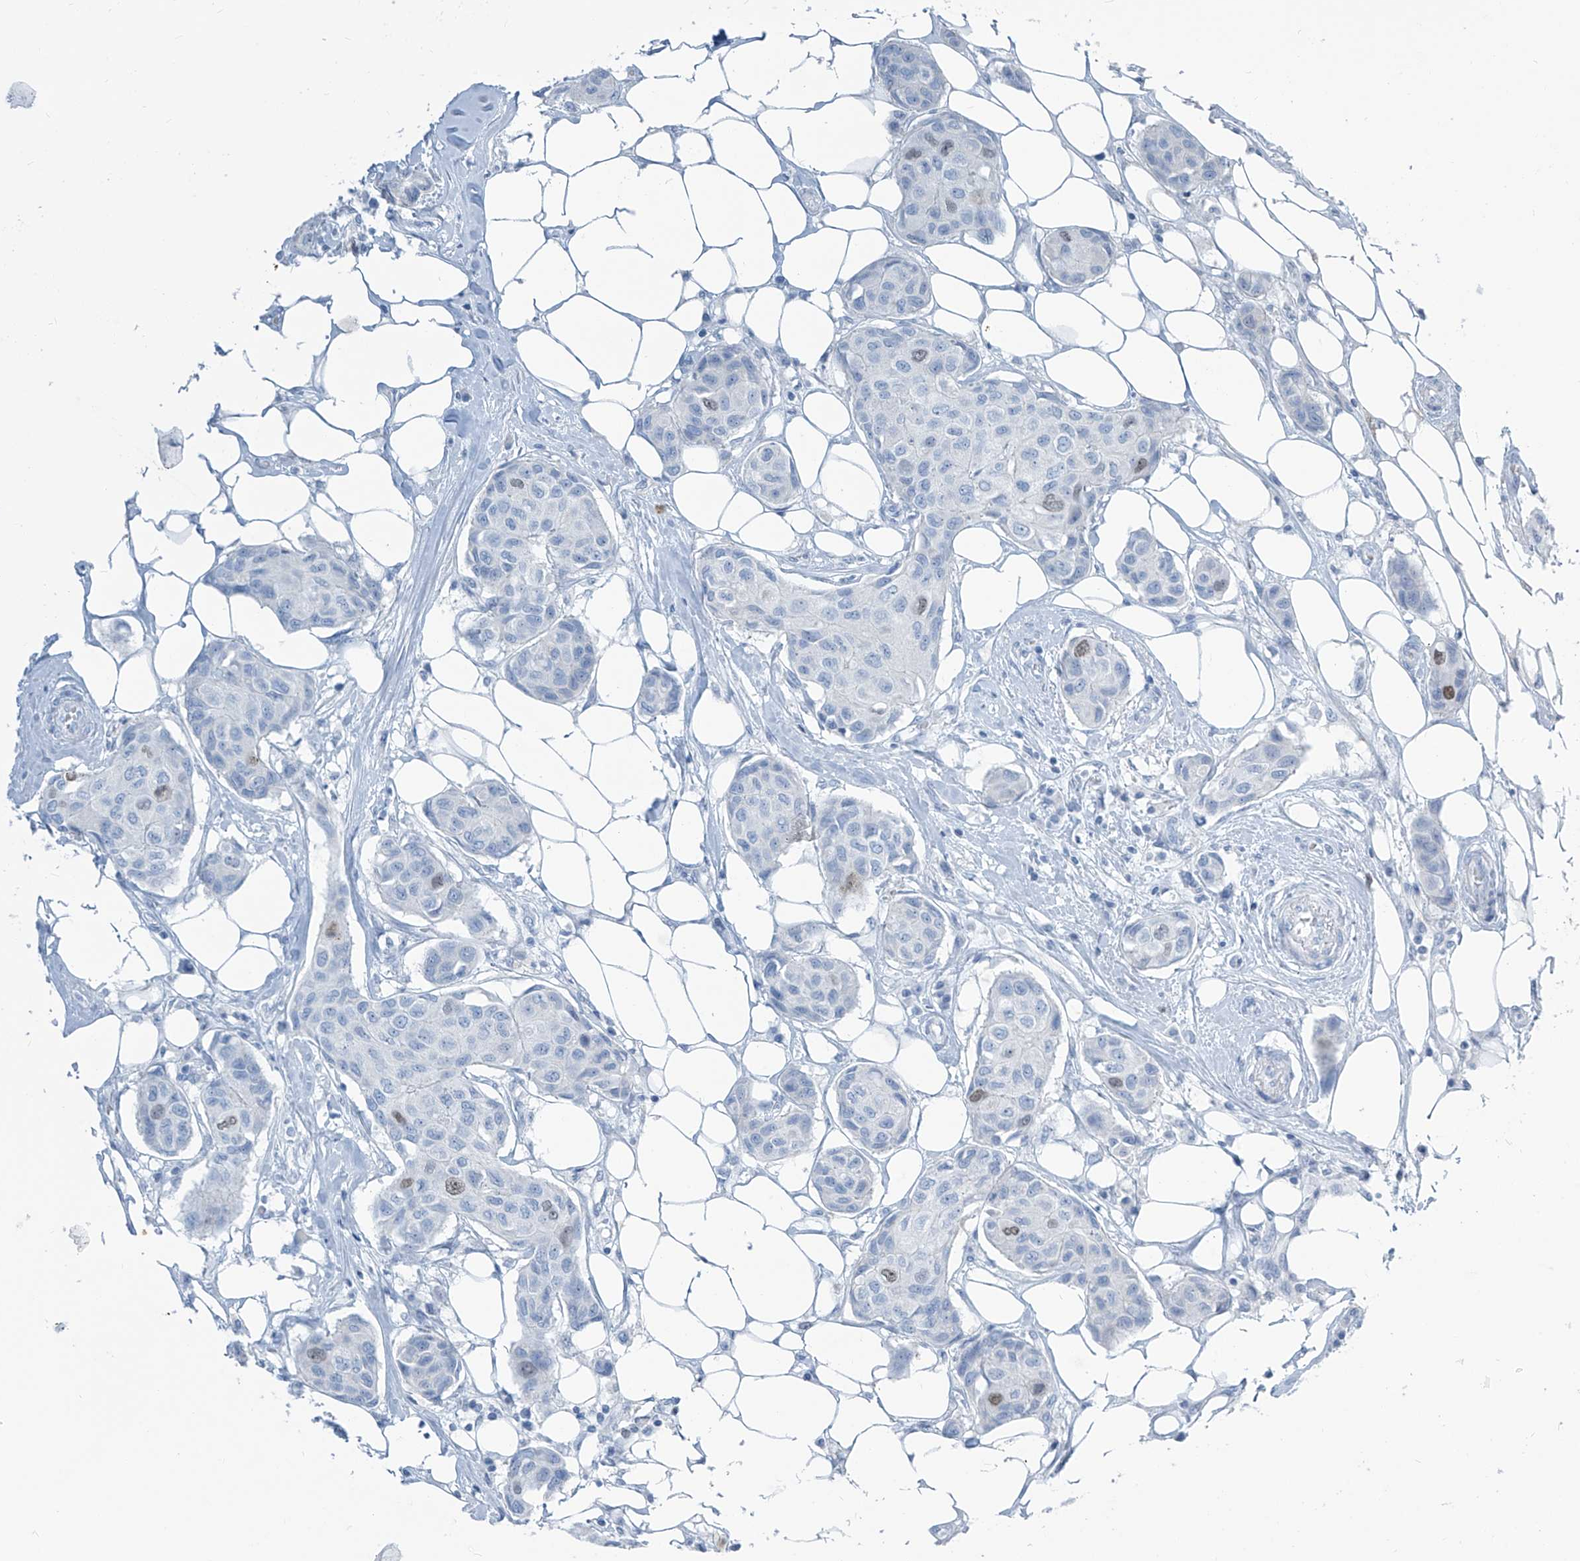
{"staining": {"intensity": "weak", "quantity": "<25%", "location": "nuclear"}, "tissue": "breast cancer", "cell_type": "Tumor cells", "image_type": "cancer", "snomed": [{"axis": "morphology", "description": "Duct carcinoma"}, {"axis": "topography", "description": "Breast"}], "caption": "Tumor cells are negative for brown protein staining in breast cancer. (DAB (3,3'-diaminobenzidine) IHC, high magnification).", "gene": "SGO2", "patient": {"sex": "female", "age": 80}}